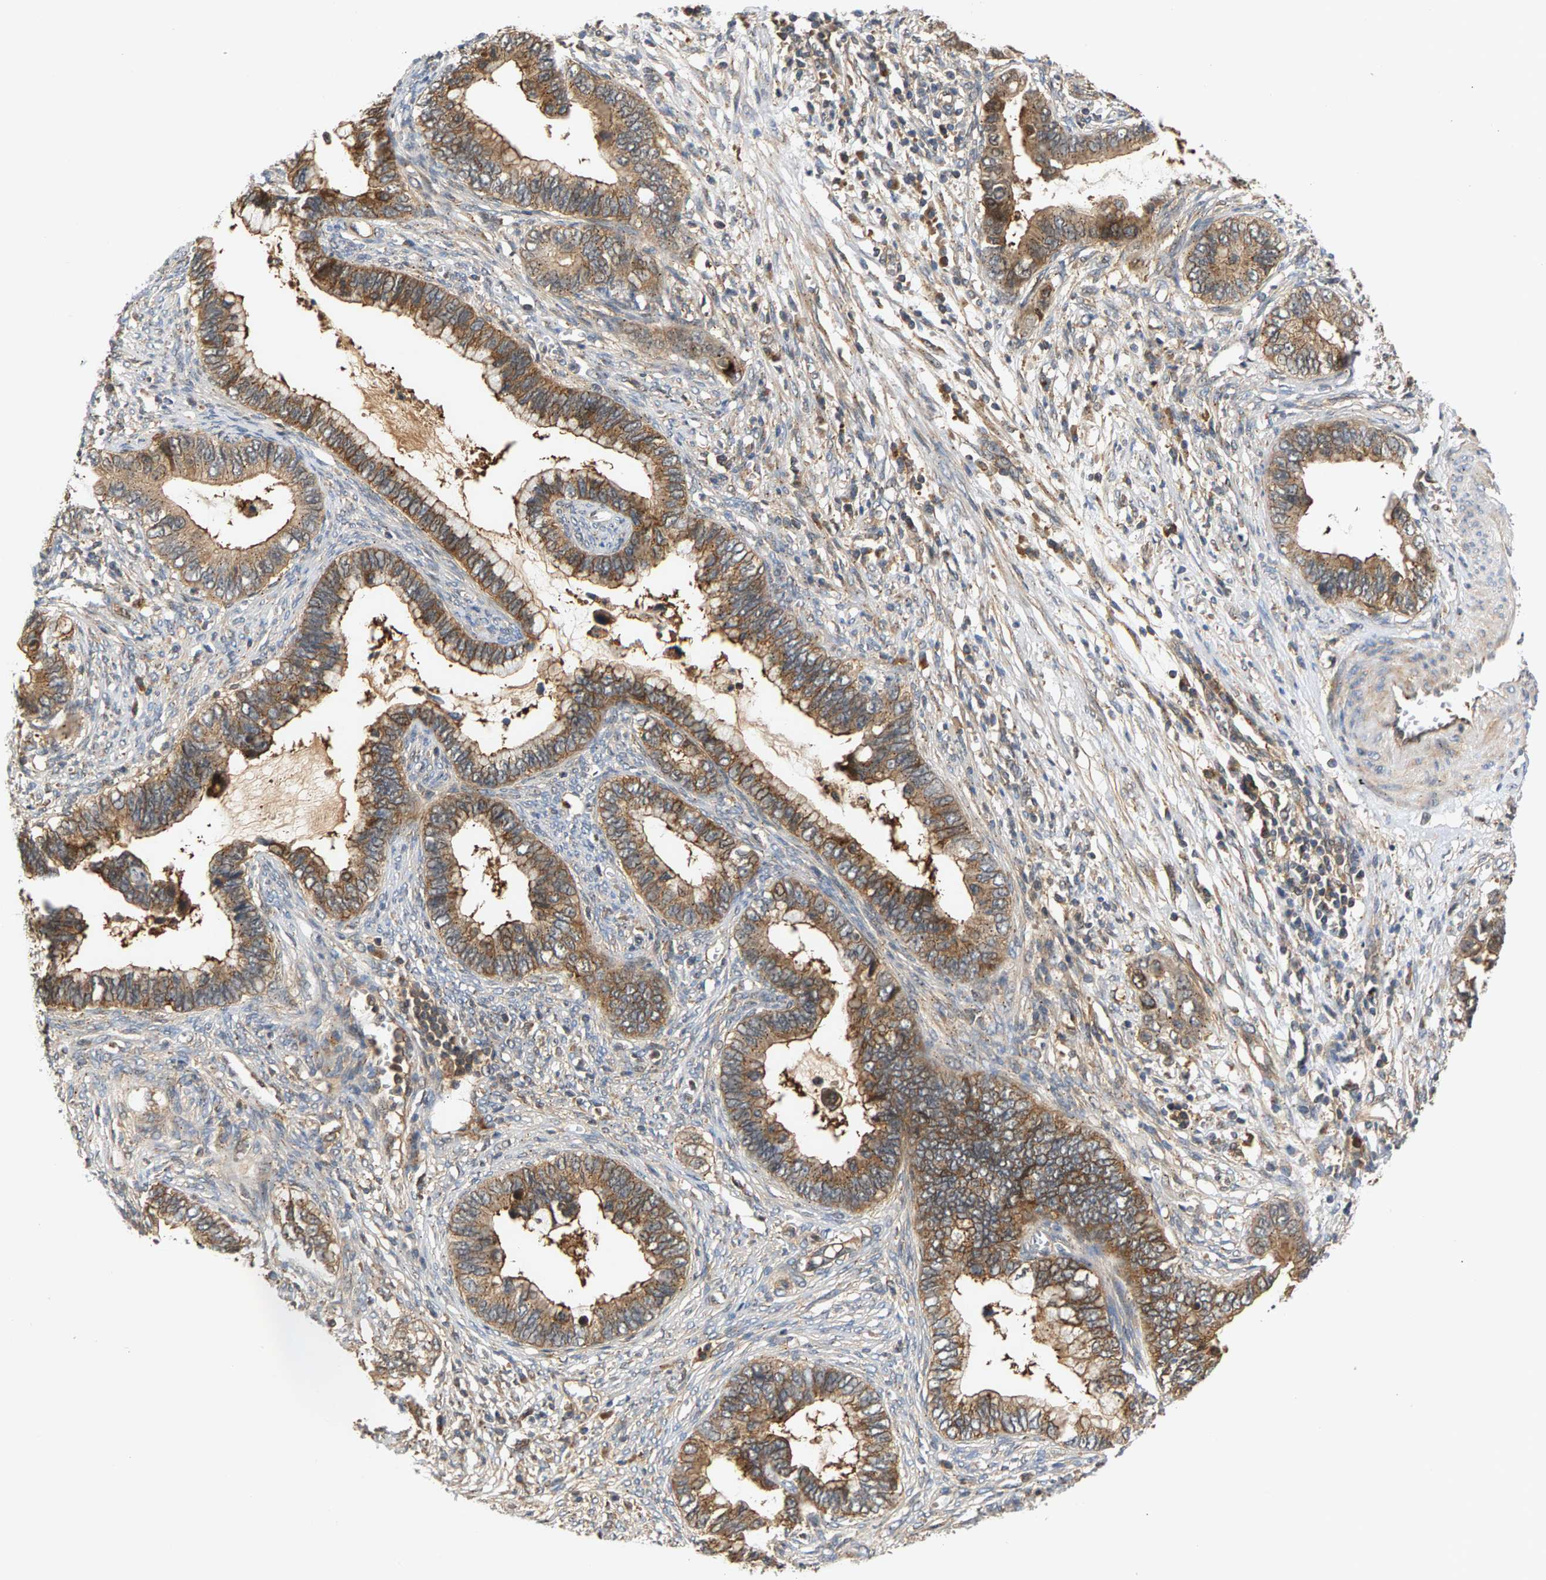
{"staining": {"intensity": "moderate", "quantity": ">75%", "location": "cytoplasmic/membranous"}, "tissue": "cervical cancer", "cell_type": "Tumor cells", "image_type": "cancer", "snomed": [{"axis": "morphology", "description": "Adenocarcinoma, NOS"}, {"axis": "topography", "description": "Cervix"}], "caption": "Moderate cytoplasmic/membranous positivity for a protein is appreciated in about >75% of tumor cells of adenocarcinoma (cervical) using immunohistochemistry (IHC).", "gene": "MAP2K5", "patient": {"sex": "female", "age": 44}}